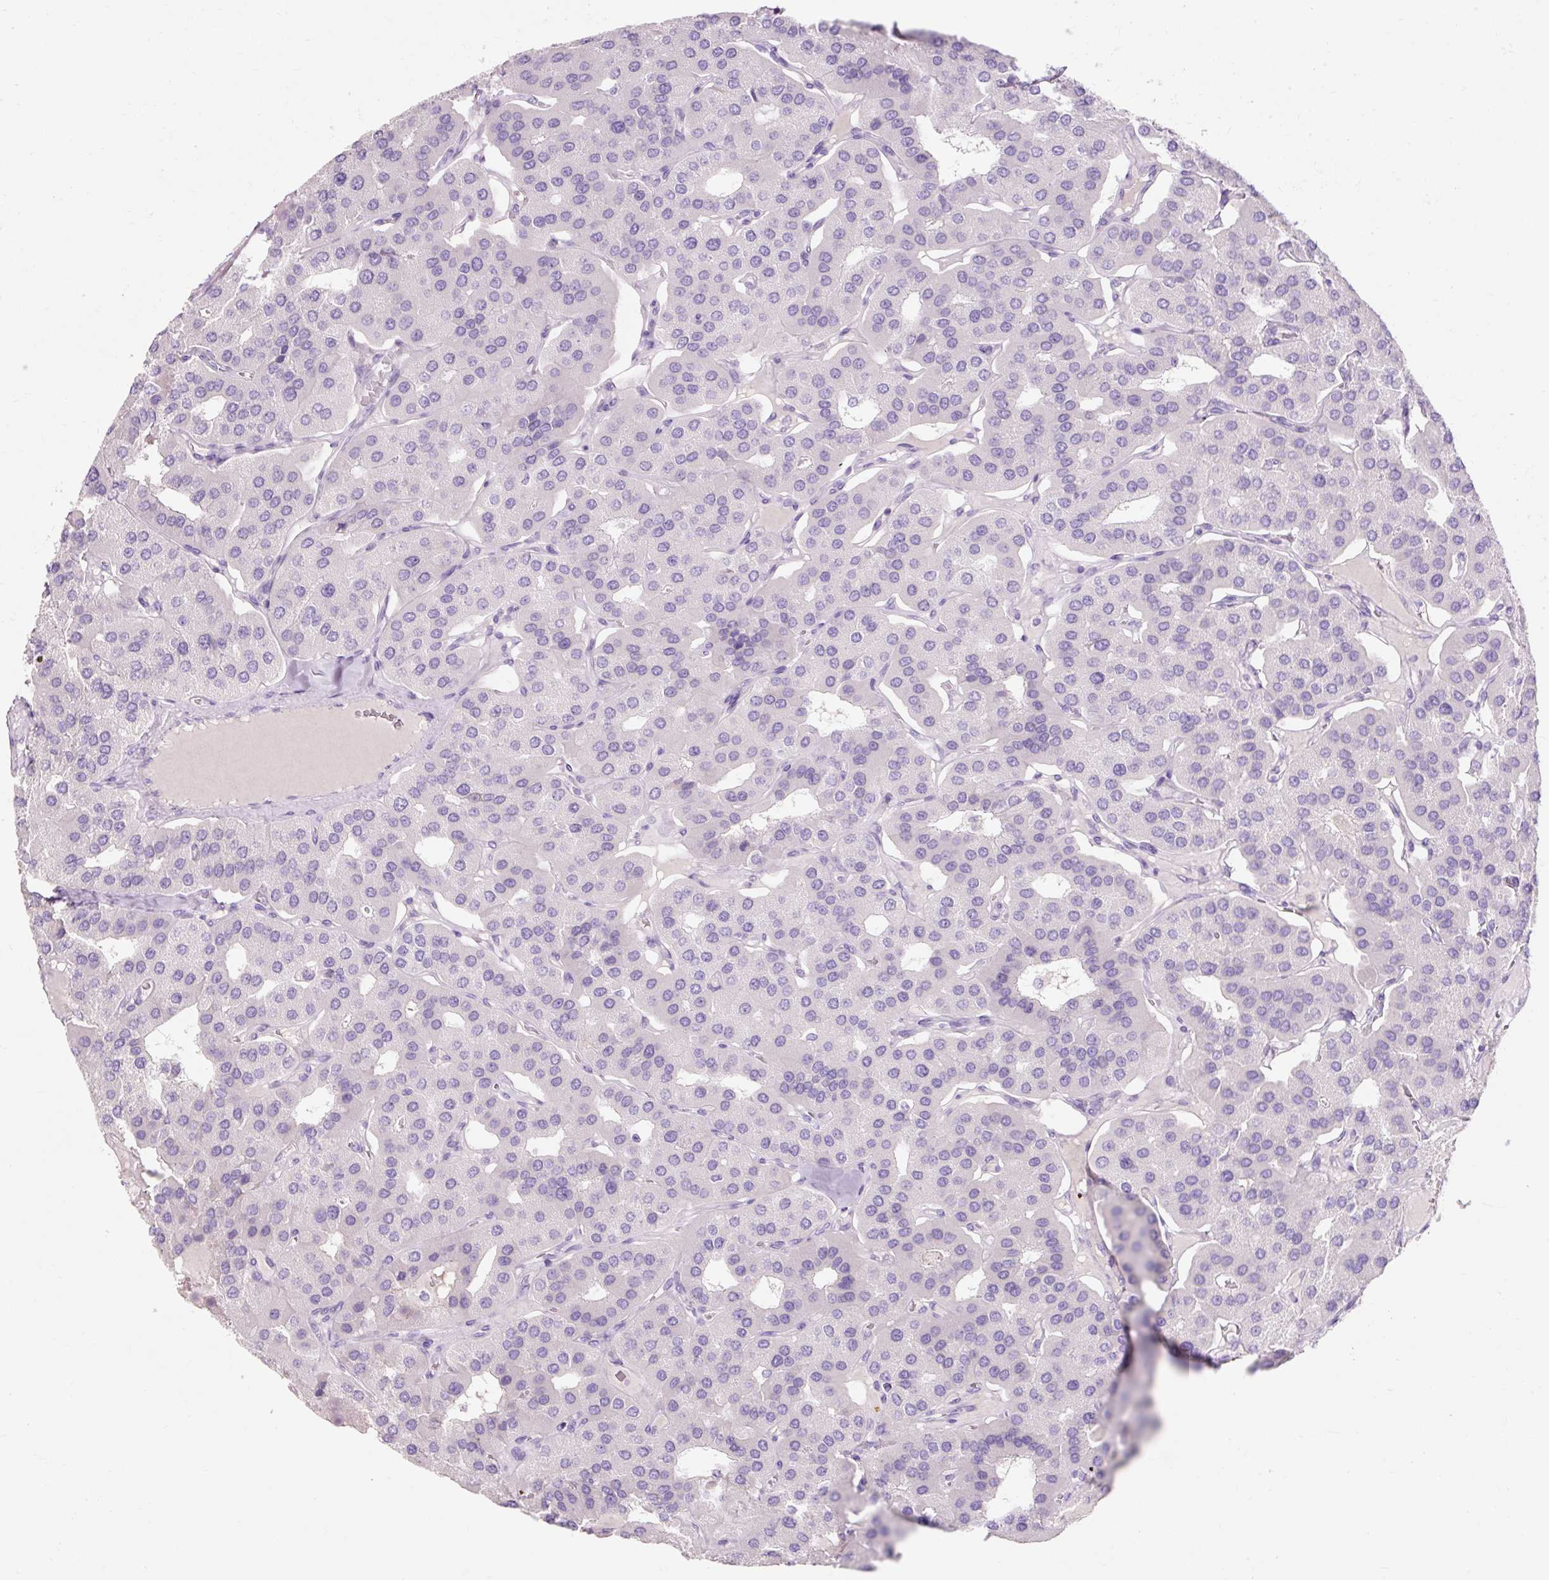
{"staining": {"intensity": "negative", "quantity": "none", "location": "none"}, "tissue": "parathyroid gland", "cell_type": "Glandular cells", "image_type": "normal", "snomed": [{"axis": "morphology", "description": "Normal tissue, NOS"}, {"axis": "morphology", "description": "Adenoma, NOS"}, {"axis": "topography", "description": "Parathyroid gland"}], "caption": "DAB immunohistochemical staining of normal human parathyroid gland displays no significant positivity in glandular cells. (DAB (3,3'-diaminobenzidine) IHC with hematoxylin counter stain).", "gene": "TMEM213", "patient": {"sex": "female", "age": 86}}